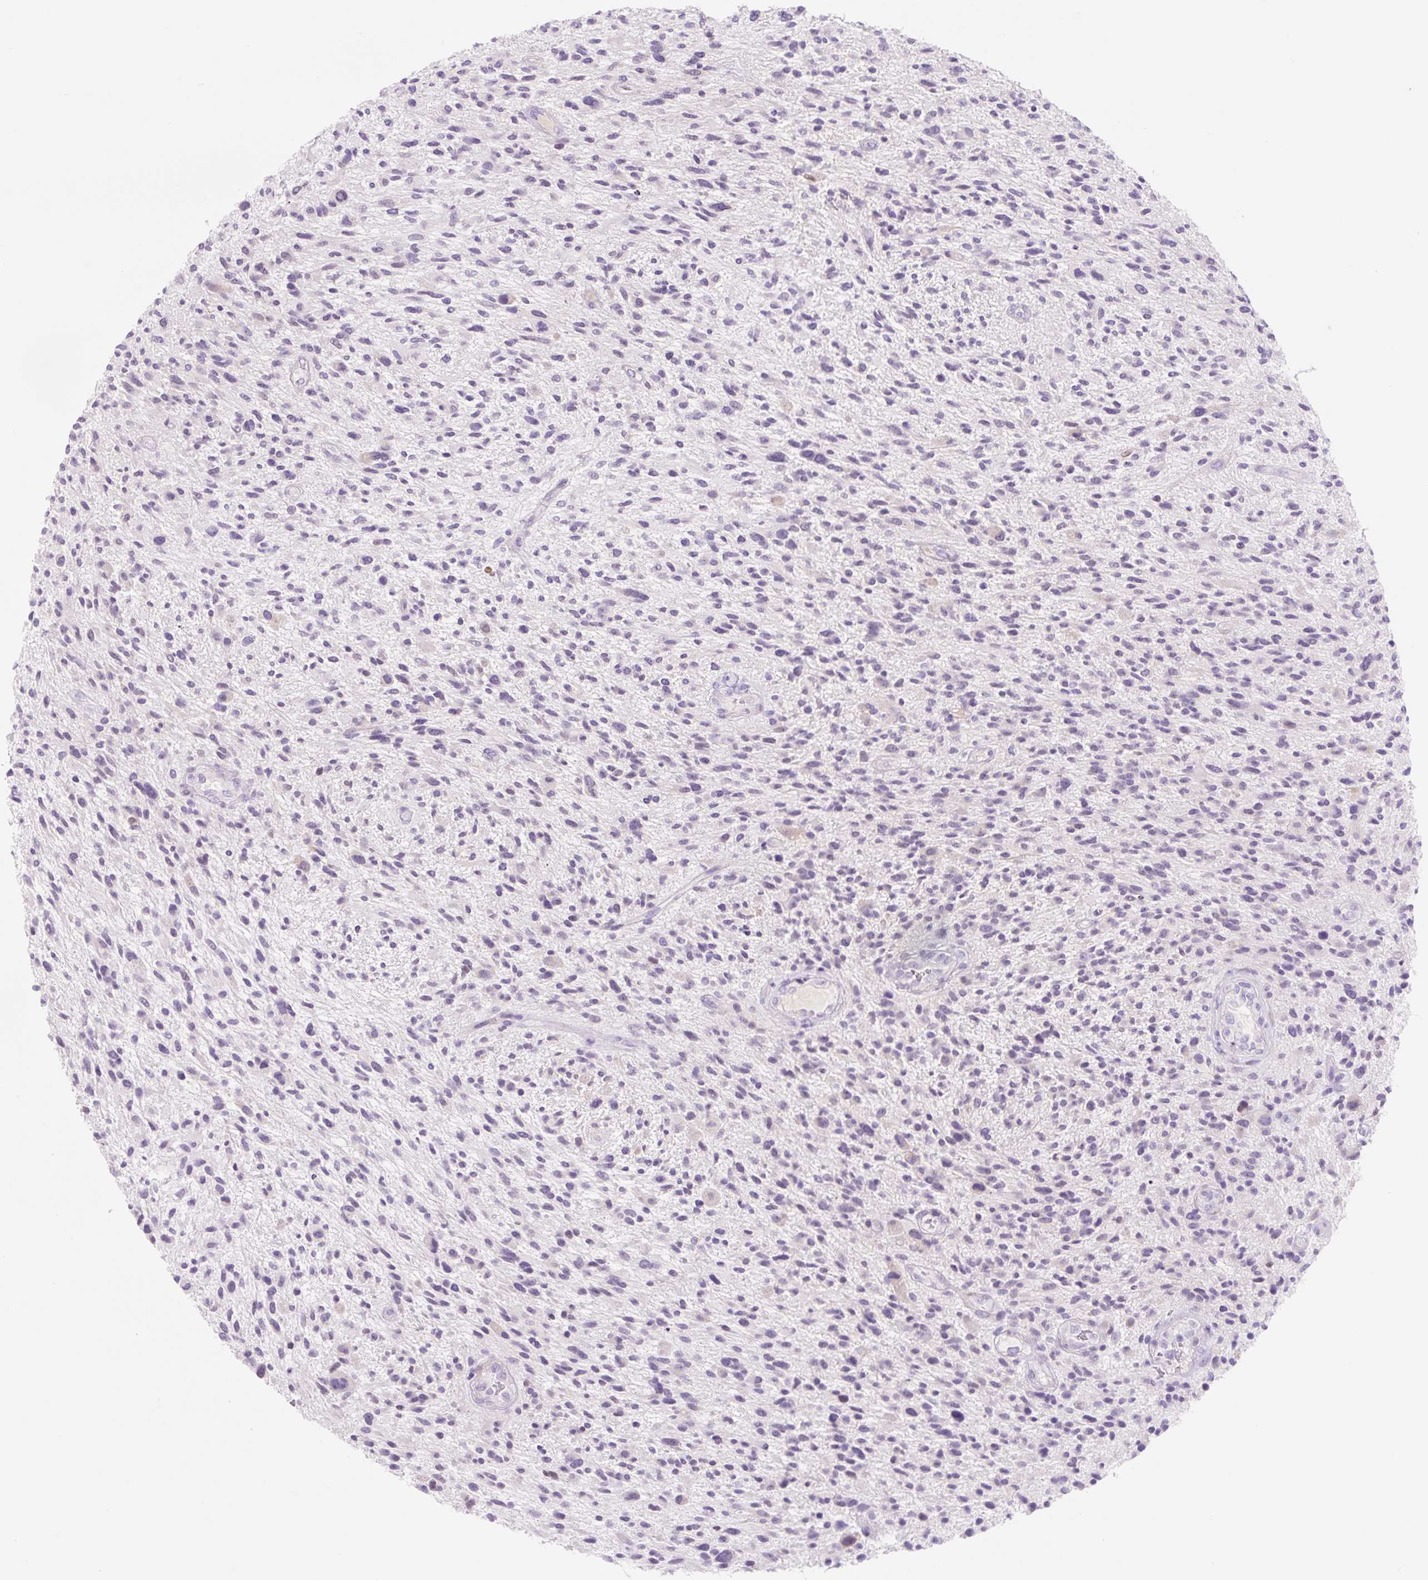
{"staining": {"intensity": "negative", "quantity": "none", "location": "none"}, "tissue": "glioma", "cell_type": "Tumor cells", "image_type": "cancer", "snomed": [{"axis": "morphology", "description": "Glioma, malignant, High grade"}, {"axis": "topography", "description": "Brain"}], "caption": "Tumor cells are negative for brown protein staining in high-grade glioma (malignant).", "gene": "ZNF121", "patient": {"sex": "male", "age": 47}}